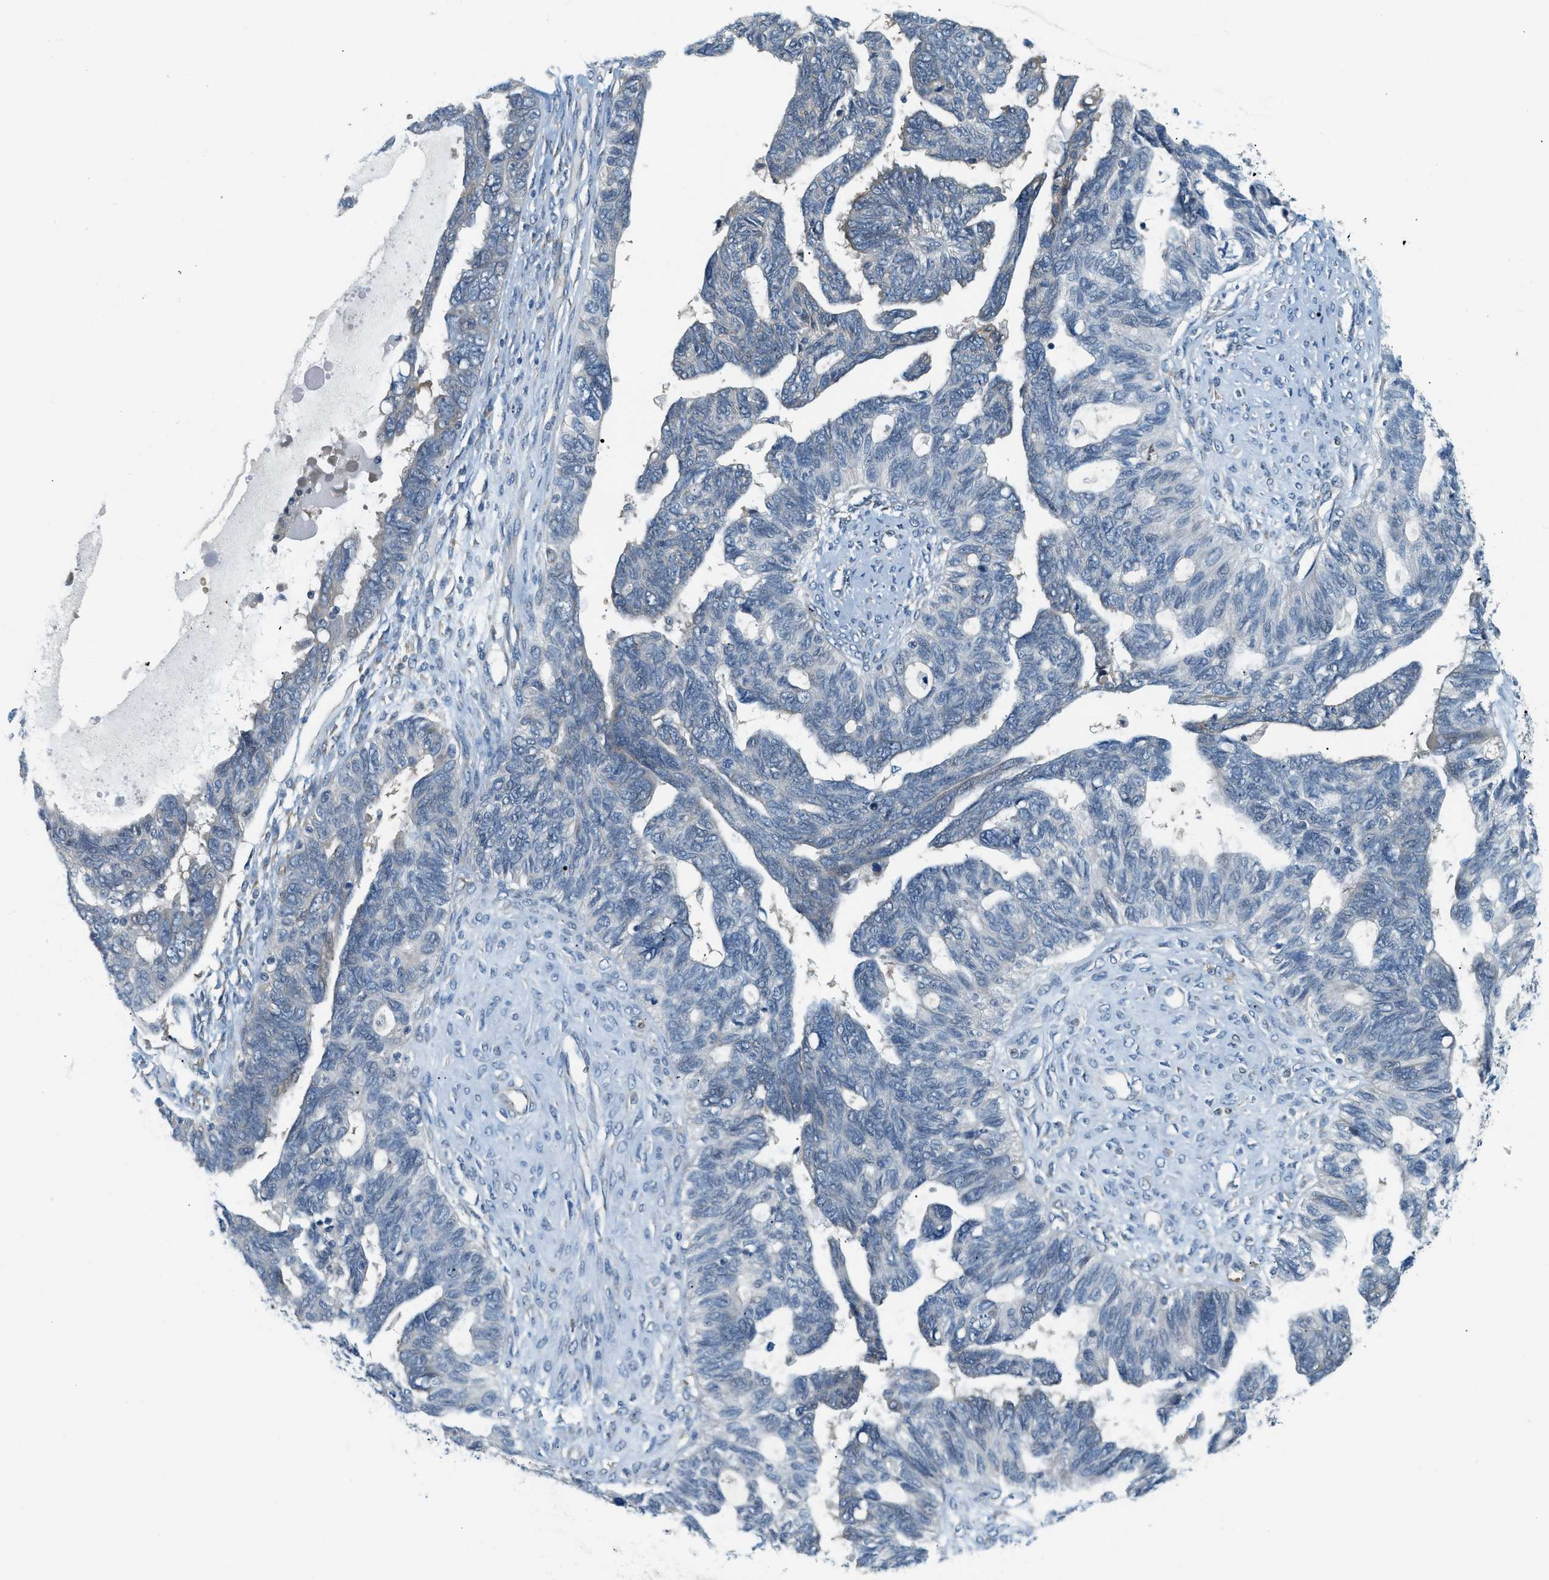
{"staining": {"intensity": "negative", "quantity": "none", "location": "none"}, "tissue": "ovarian cancer", "cell_type": "Tumor cells", "image_type": "cancer", "snomed": [{"axis": "morphology", "description": "Cystadenocarcinoma, serous, NOS"}, {"axis": "topography", "description": "Ovary"}], "caption": "IHC of ovarian cancer displays no positivity in tumor cells.", "gene": "CYTH2", "patient": {"sex": "female", "age": 79}}